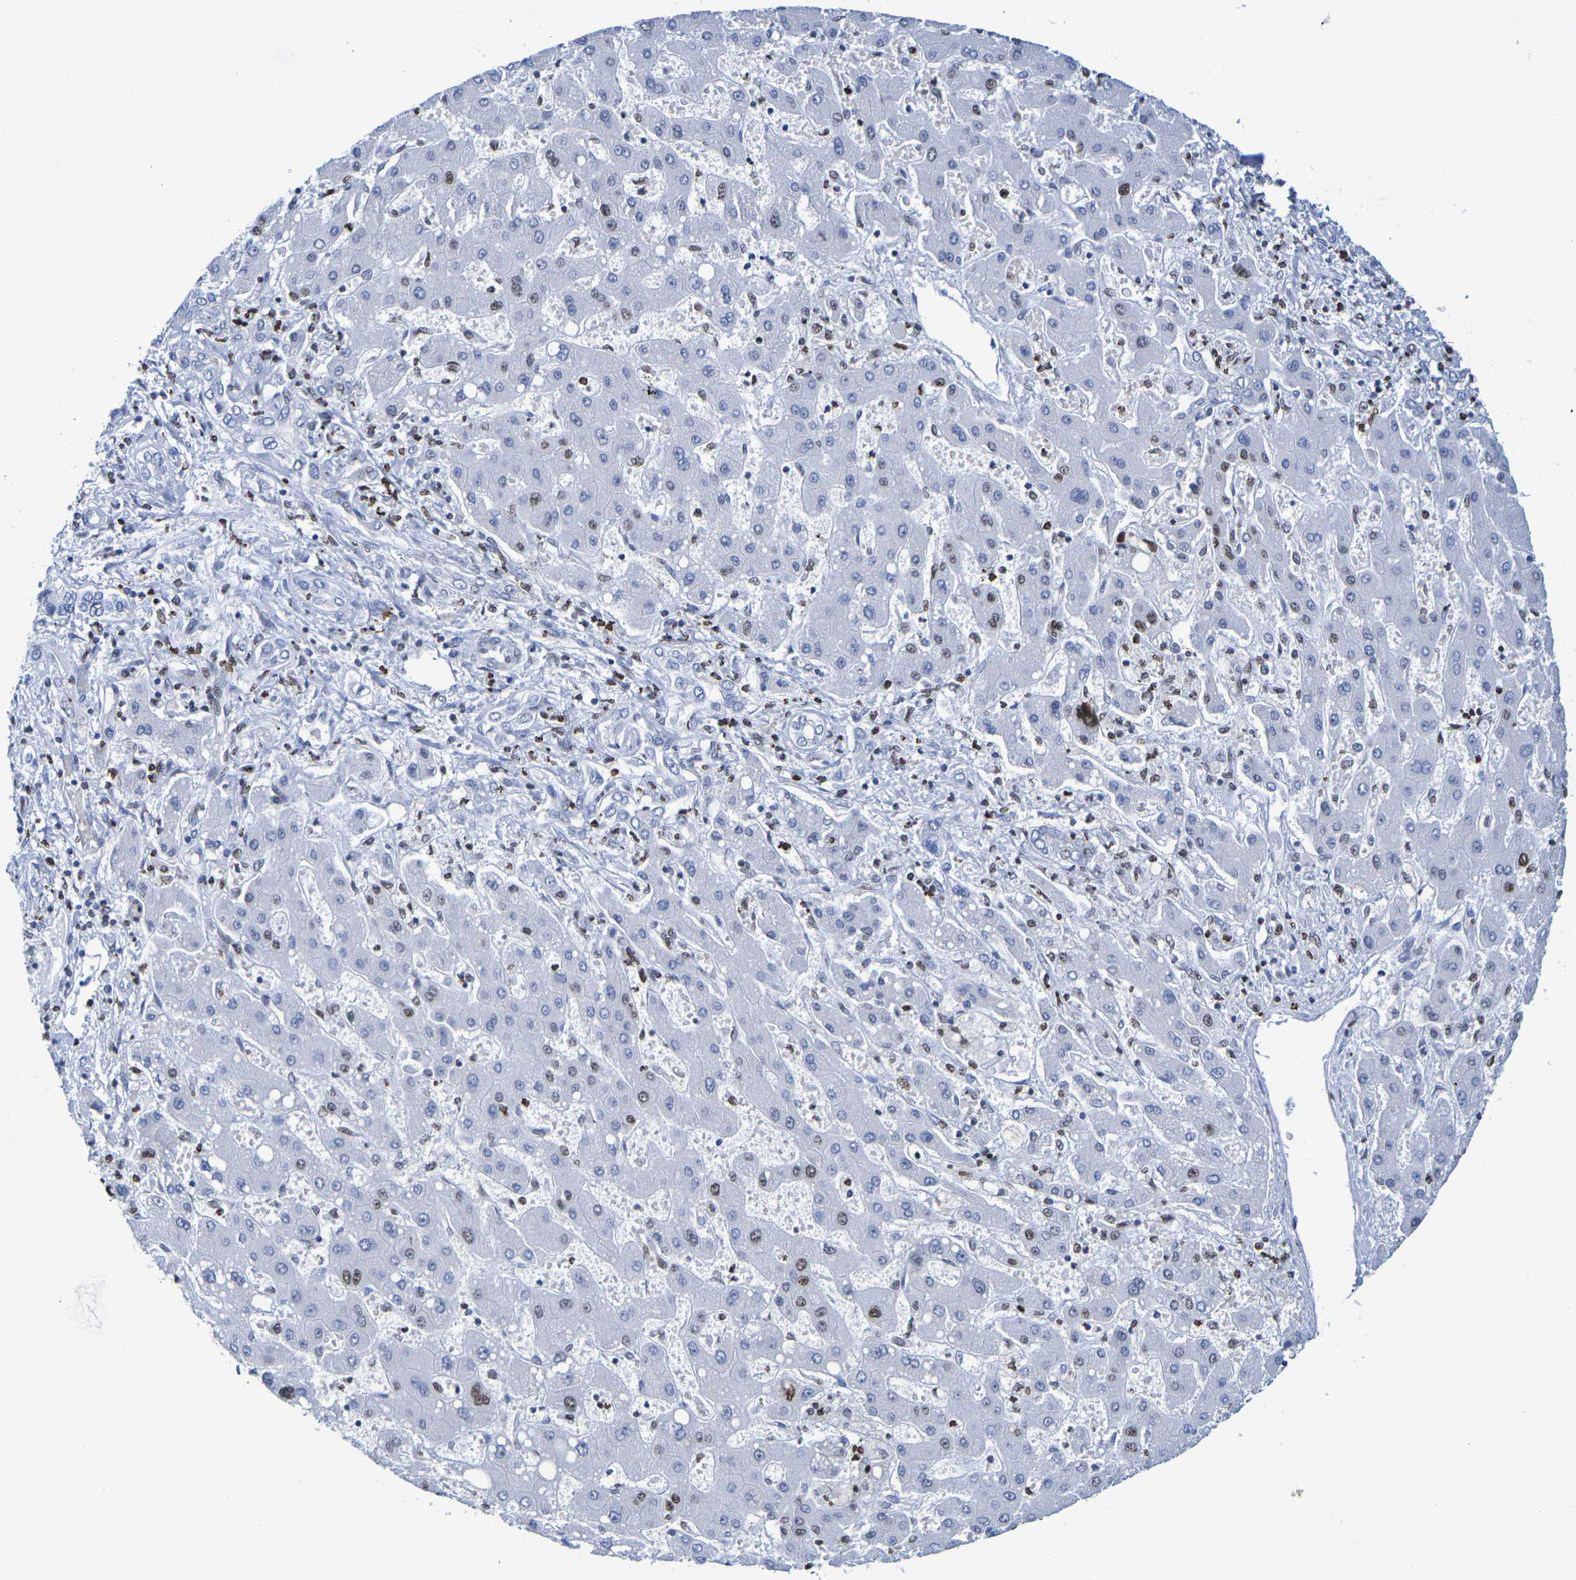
{"staining": {"intensity": "weak", "quantity": "<25%", "location": "nuclear"}, "tissue": "liver cancer", "cell_type": "Tumor cells", "image_type": "cancer", "snomed": [{"axis": "morphology", "description": "Cholangiocarcinoma"}, {"axis": "topography", "description": "Liver"}], "caption": "Immunohistochemistry of cholangiocarcinoma (liver) reveals no expression in tumor cells.", "gene": "H1-5", "patient": {"sex": "male", "age": 50}}